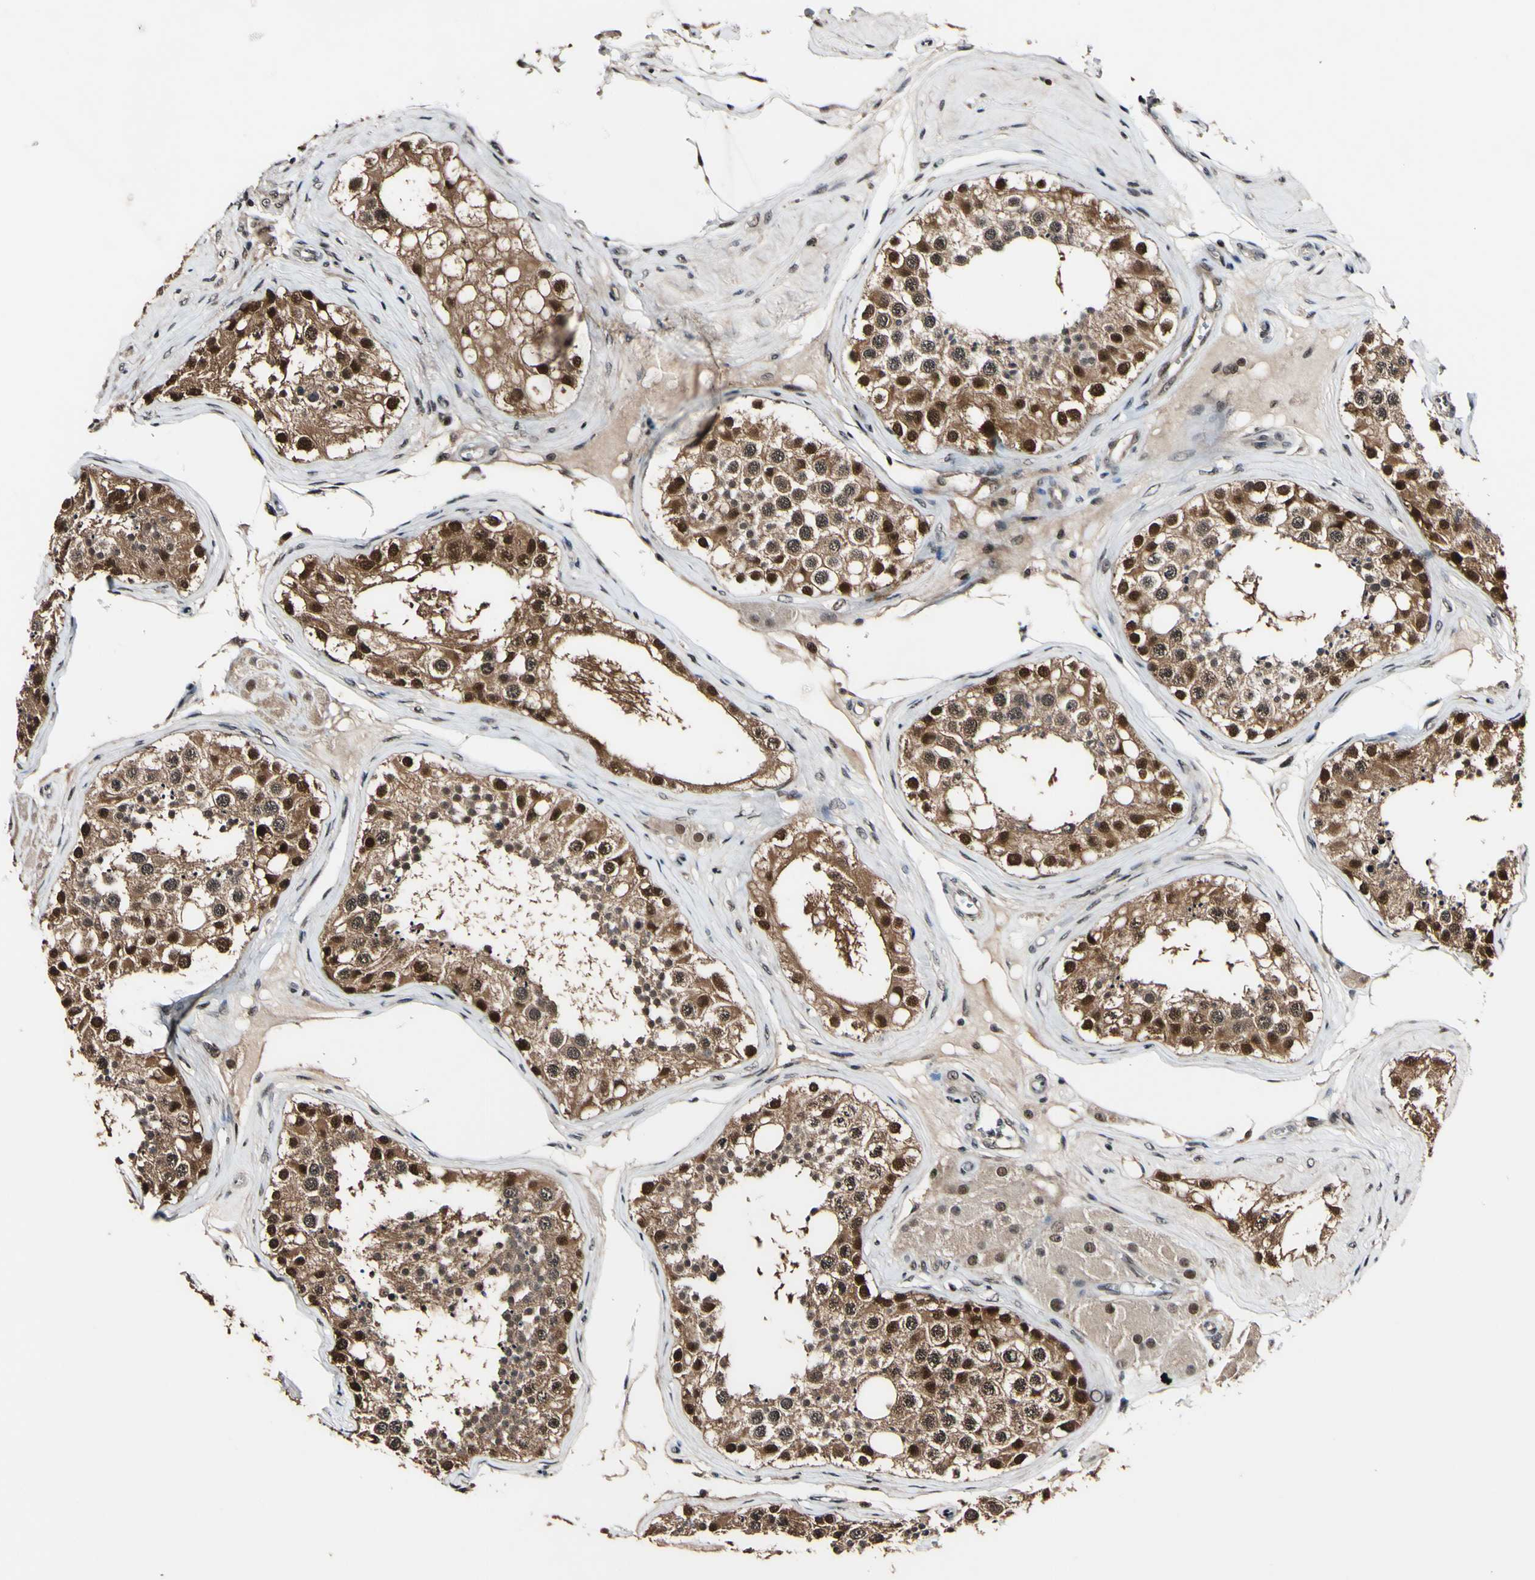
{"staining": {"intensity": "strong", "quantity": ">75%", "location": "cytoplasmic/membranous,nuclear"}, "tissue": "testis", "cell_type": "Cells in seminiferous ducts", "image_type": "normal", "snomed": [{"axis": "morphology", "description": "Normal tissue, NOS"}, {"axis": "topography", "description": "Testis"}], "caption": "Immunohistochemical staining of normal human testis demonstrates >75% levels of strong cytoplasmic/membranous,nuclear protein positivity in approximately >75% of cells in seminiferous ducts.", "gene": "PSMD10", "patient": {"sex": "male", "age": 68}}